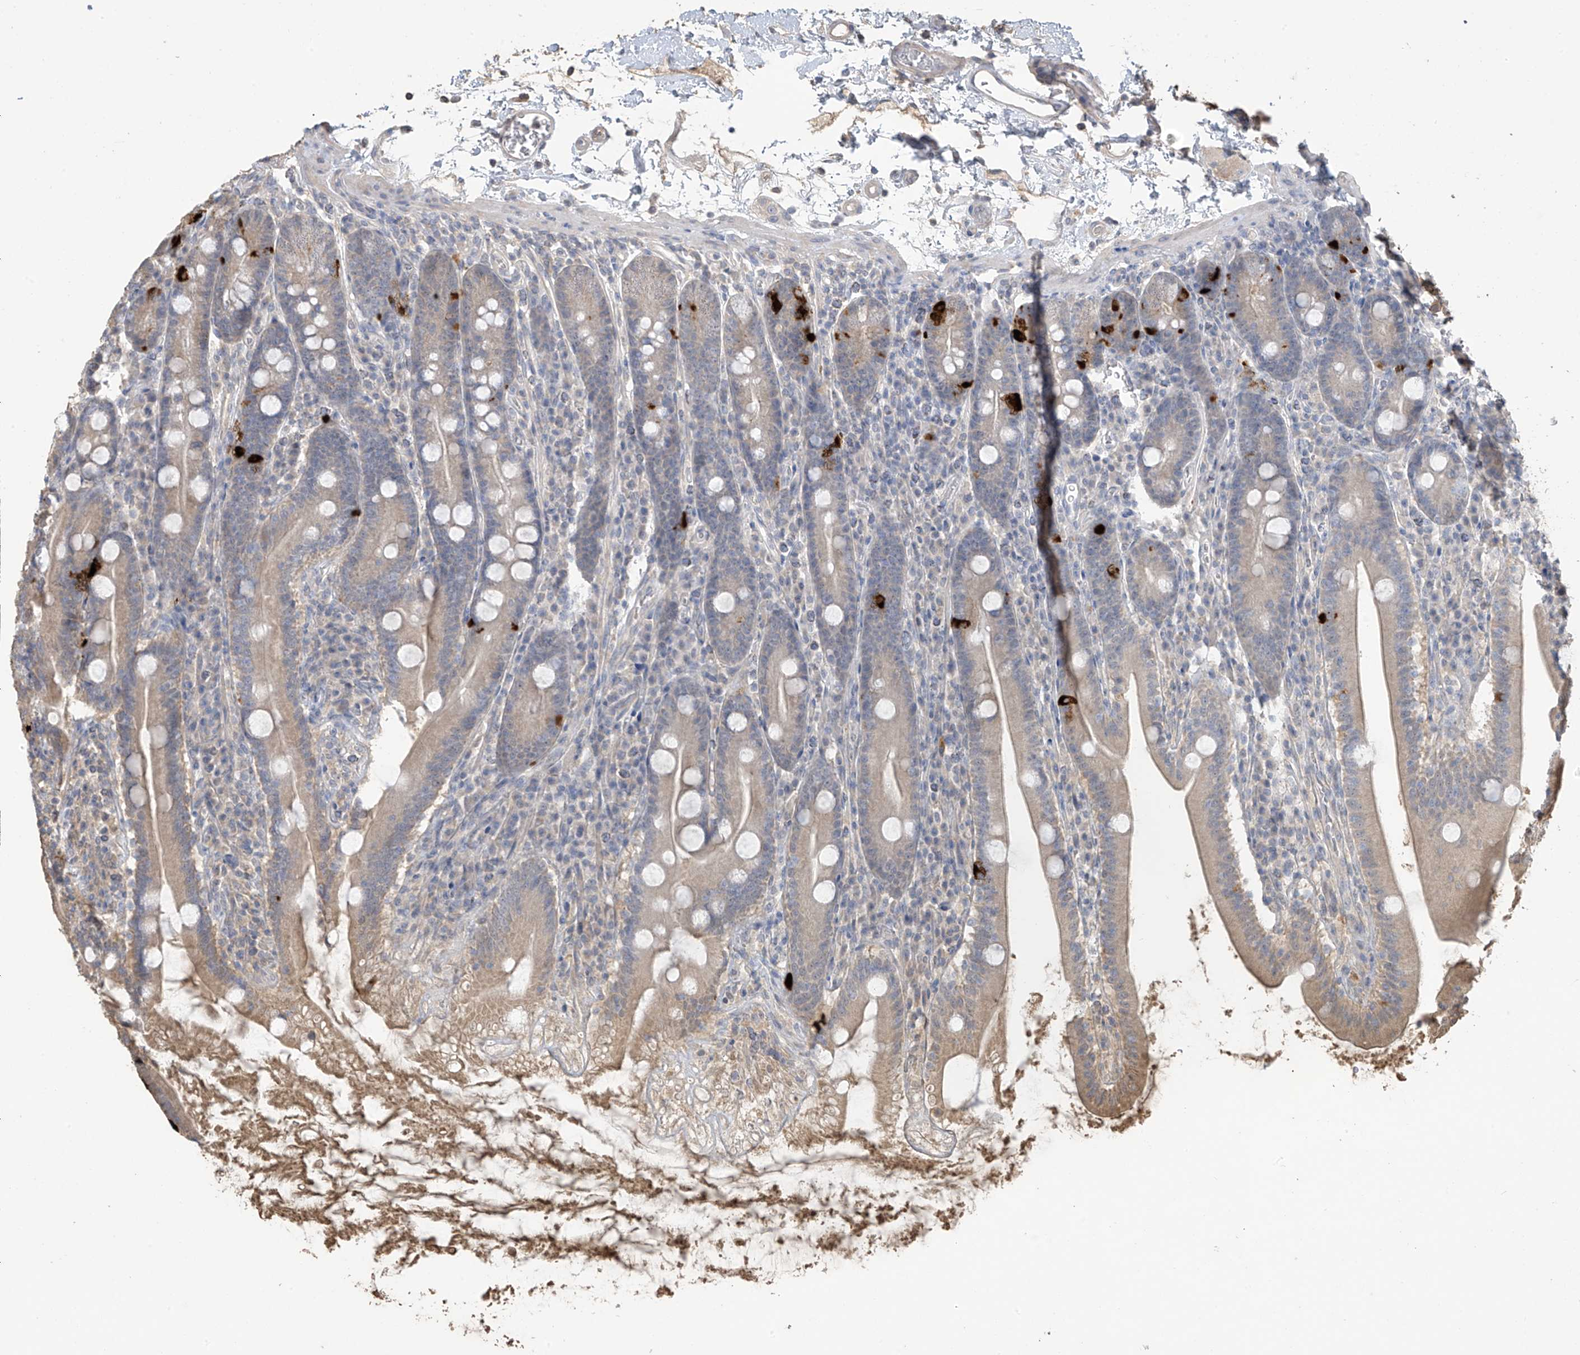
{"staining": {"intensity": "strong", "quantity": "<25%", "location": "cytoplasmic/membranous"}, "tissue": "duodenum", "cell_type": "Glandular cells", "image_type": "normal", "snomed": [{"axis": "morphology", "description": "Normal tissue, NOS"}, {"axis": "topography", "description": "Duodenum"}], "caption": "High-magnification brightfield microscopy of unremarkable duodenum stained with DAB (3,3'-diaminobenzidine) (brown) and counterstained with hematoxylin (blue). glandular cells exhibit strong cytoplasmic/membranous expression is appreciated in about<25% of cells. (brown staining indicates protein expression, while blue staining denotes nuclei).", "gene": "SLFN14", "patient": {"sex": "male", "age": 35}}